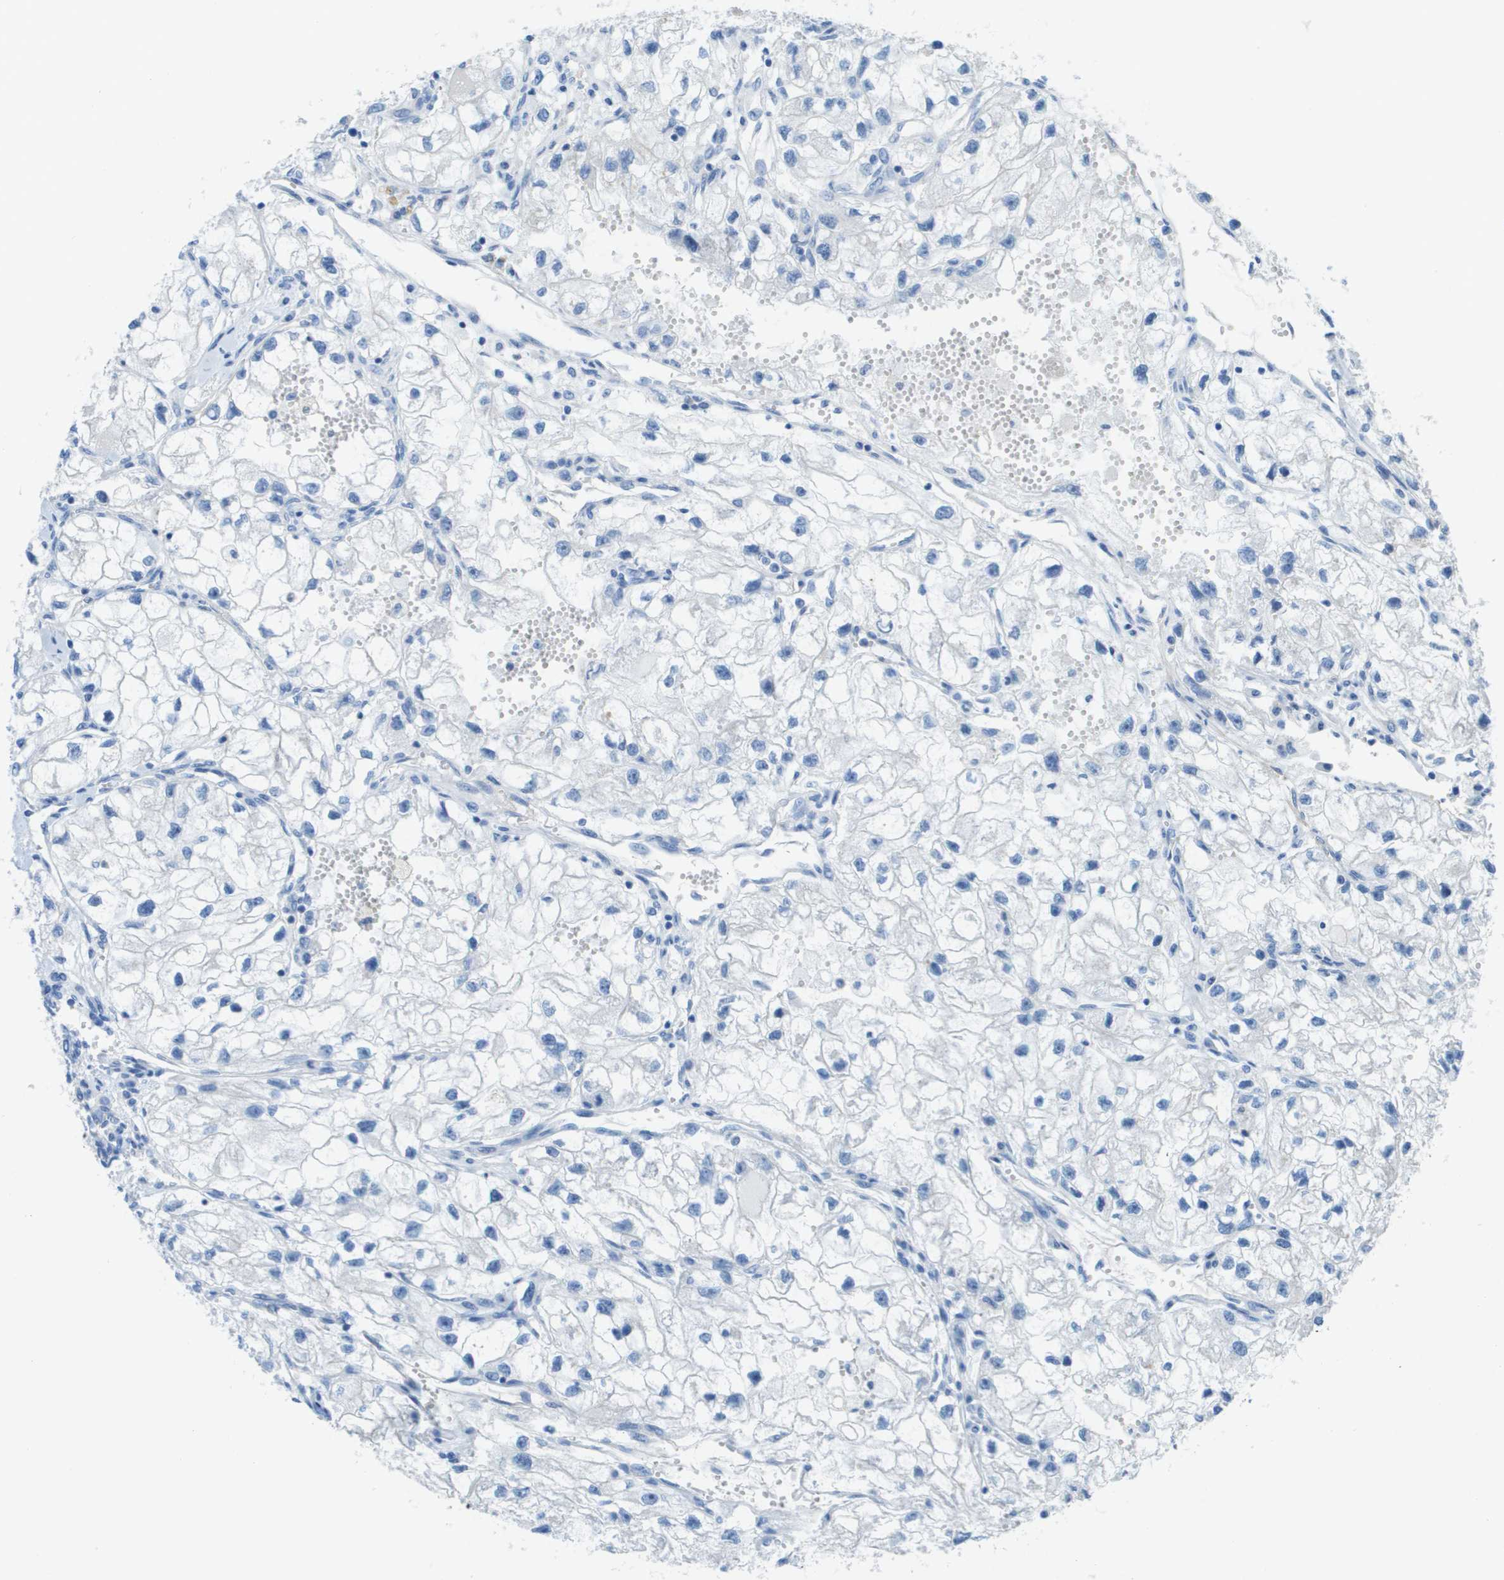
{"staining": {"intensity": "negative", "quantity": "none", "location": "none"}, "tissue": "renal cancer", "cell_type": "Tumor cells", "image_type": "cancer", "snomed": [{"axis": "morphology", "description": "Adenocarcinoma, NOS"}, {"axis": "topography", "description": "Kidney"}], "caption": "Tumor cells are negative for protein expression in human renal cancer (adenocarcinoma). The staining was performed using DAB (3,3'-diaminobenzidine) to visualize the protein expression in brown, while the nuclei were stained in blue with hematoxylin (Magnification: 20x).", "gene": "CD46", "patient": {"sex": "female", "age": 70}}